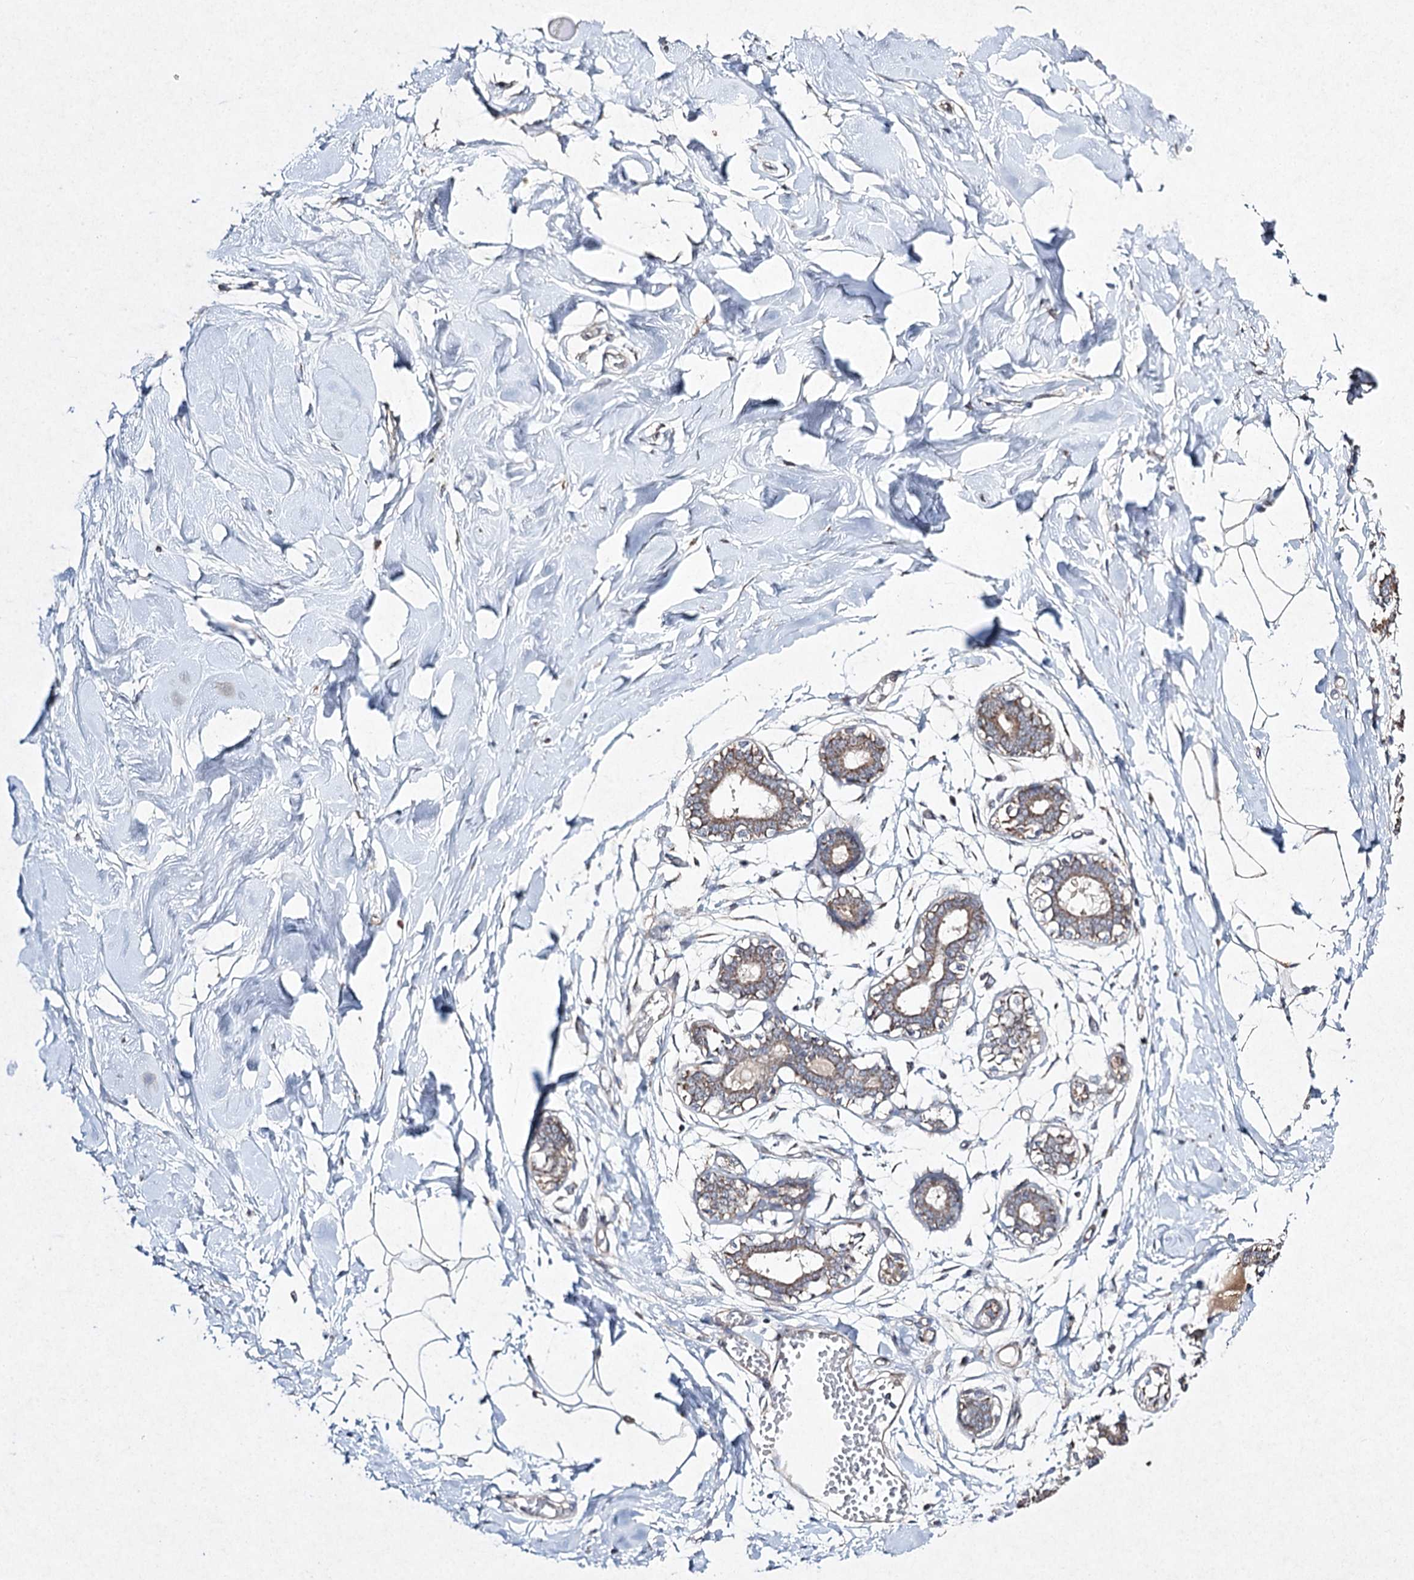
{"staining": {"intensity": "negative", "quantity": "none", "location": "none"}, "tissue": "breast", "cell_type": "Adipocytes", "image_type": "normal", "snomed": [{"axis": "morphology", "description": "Normal tissue, NOS"}, {"axis": "topography", "description": "Breast"}], "caption": "Immunohistochemistry of normal breast exhibits no expression in adipocytes.", "gene": "FANCL", "patient": {"sex": "female", "age": 27}}